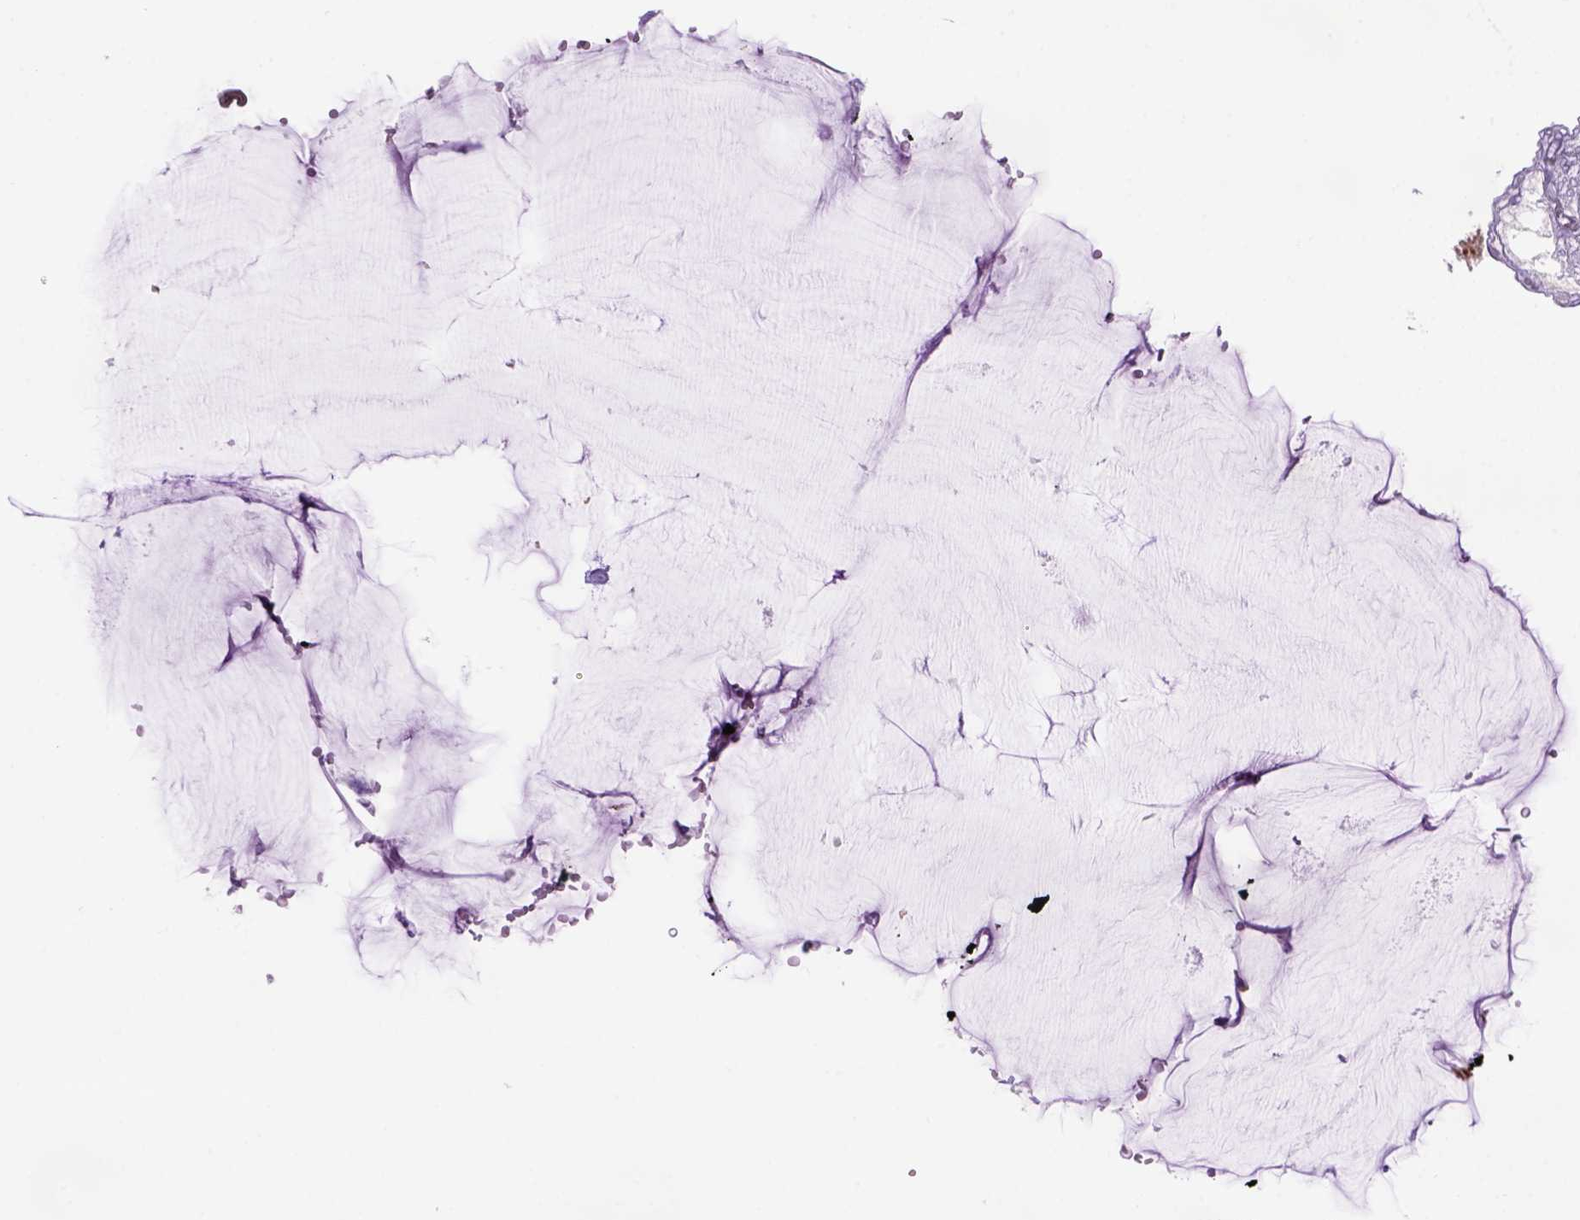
{"staining": {"intensity": "strong", "quantity": ">75%", "location": "cytoplasmic/membranous"}, "tissue": "gallbladder", "cell_type": "Glandular cells", "image_type": "normal", "snomed": [{"axis": "morphology", "description": "Normal tissue, NOS"}, {"axis": "topography", "description": "Gallbladder"}], "caption": "Gallbladder stained with DAB immunohistochemistry (IHC) shows high levels of strong cytoplasmic/membranous positivity in about >75% of glandular cells.", "gene": "PEX12", "patient": {"sex": "female", "age": 63}}